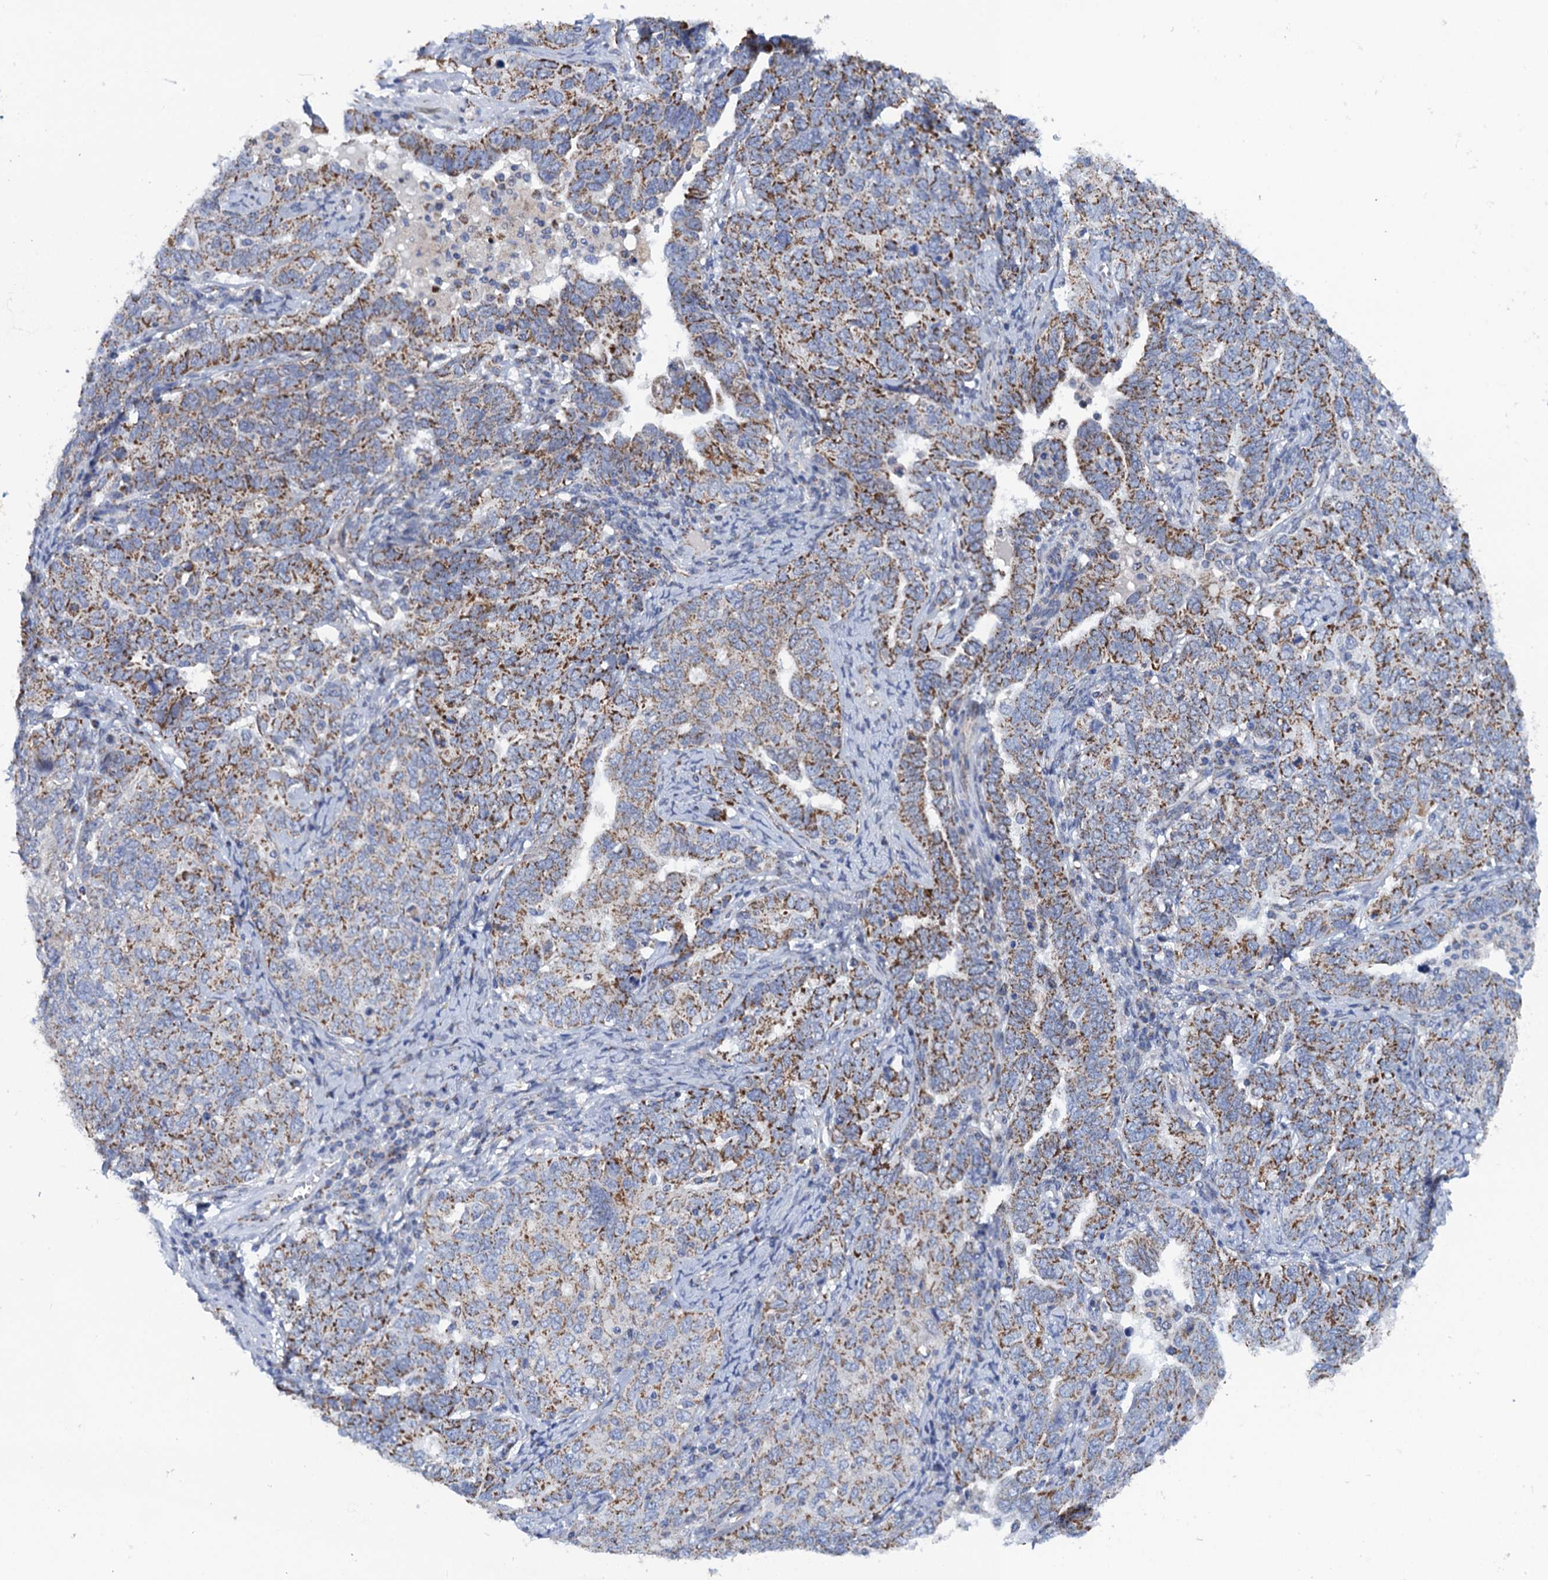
{"staining": {"intensity": "weak", "quantity": "25%-75%", "location": "cytoplasmic/membranous"}, "tissue": "ovarian cancer", "cell_type": "Tumor cells", "image_type": "cancer", "snomed": [{"axis": "morphology", "description": "Carcinoma, endometroid"}, {"axis": "topography", "description": "Ovary"}], "caption": "High-magnification brightfield microscopy of ovarian cancer (endometroid carcinoma) stained with DAB (3,3'-diaminobenzidine) (brown) and counterstained with hematoxylin (blue). tumor cells exhibit weak cytoplasmic/membranous expression is appreciated in about25%-75% of cells. The staining is performed using DAB (3,3'-diaminobenzidine) brown chromogen to label protein expression. The nuclei are counter-stained blue using hematoxylin.", "gene": "PTCD3", "patient": {"sex": "female", "age": 62}}